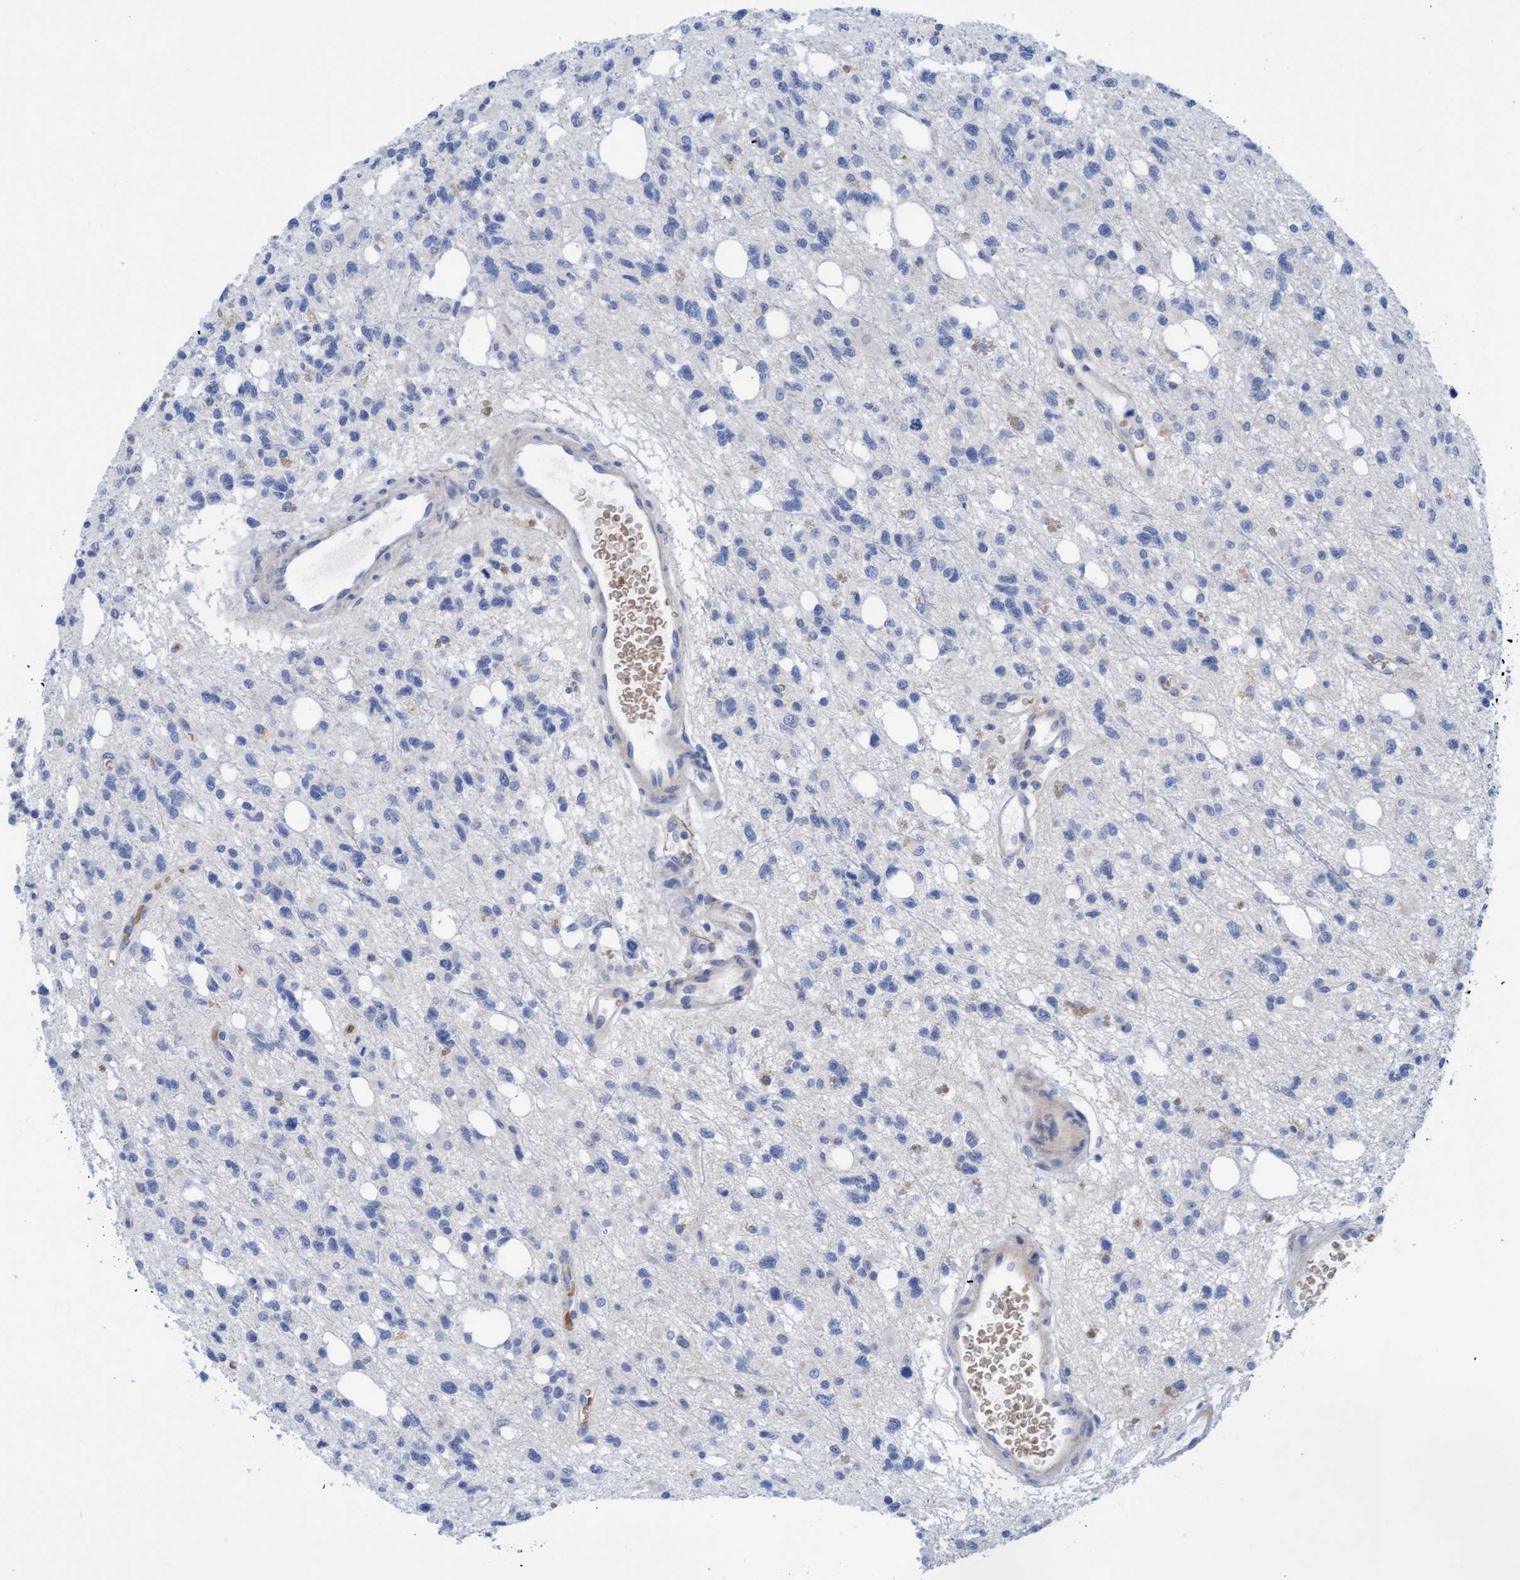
{"staining": {"intensity": "negative", "quantity": "none", "location": "none"}, "tissue": "glioma", "cell_type": "Tumor cells", "image_type": "cancer", "snomed": [{"axis": "morphology", "description": "Glioma, malignant, High grade"}, {"axis": "topography", "description": "Brain"}], "caption": "An image of human malignant glioma (high-grade) is negative for staining in tumor cells.", "gene": "P2RX5", "patient": {"sex": "female", "age": 62}}